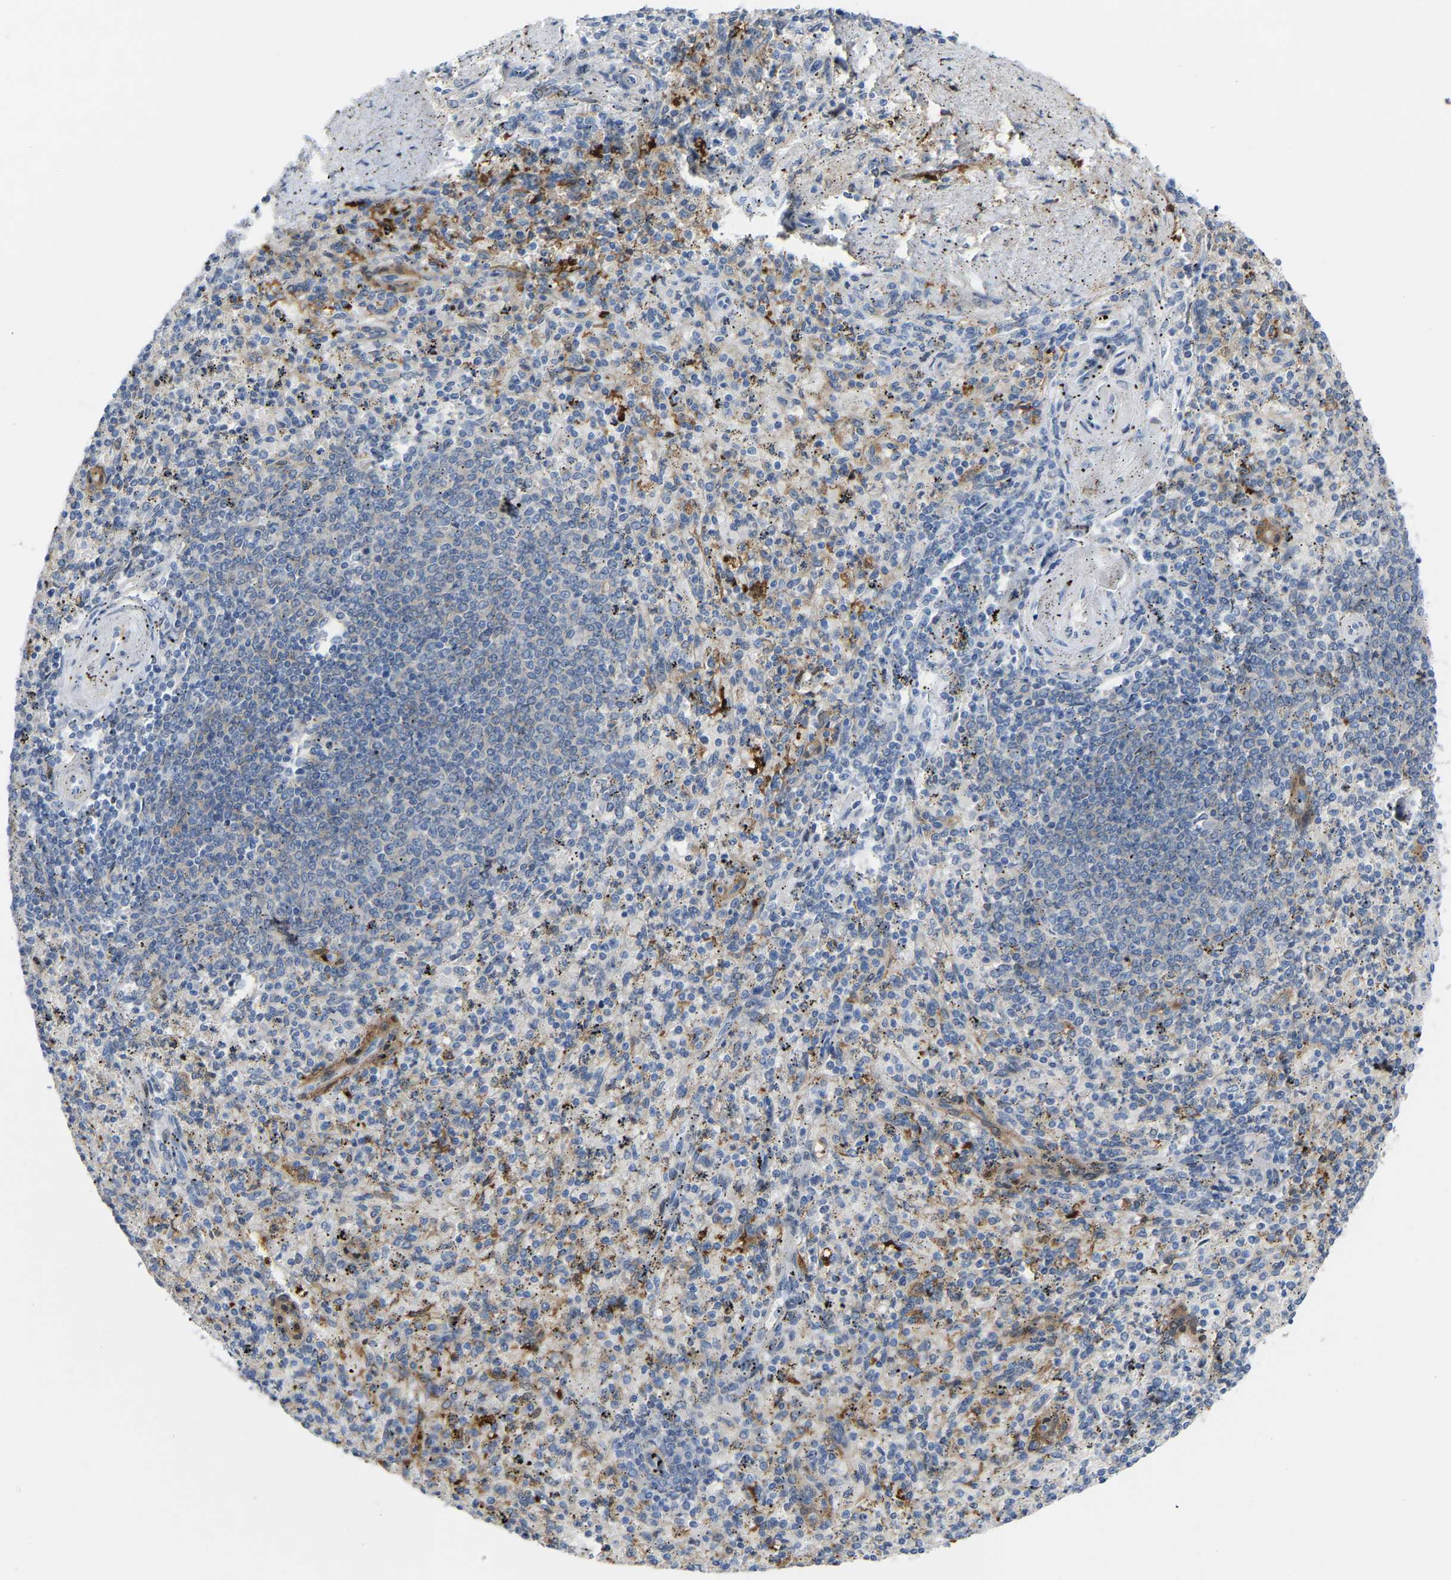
{"staining": {"intensity": "weak", "quantity": "25%-75%", "location": "cytoplasmic/membranous"}, "tissue": "spleen", "cell_type": "Cells in red pulp", "image_type": "normal", "snomed": [{"axis": "morphology", "description": "Normal tissue, NOS"}, {"axis": "topography", "description": "Spleen"}], "caption": "A photomicrograph of human spleen stained for a protein shows weak cytoplasmic/membranous brown staining in cells in red pulp.", "gene": "ABTB2", "patient": {"sex": "male", "age": 72}}